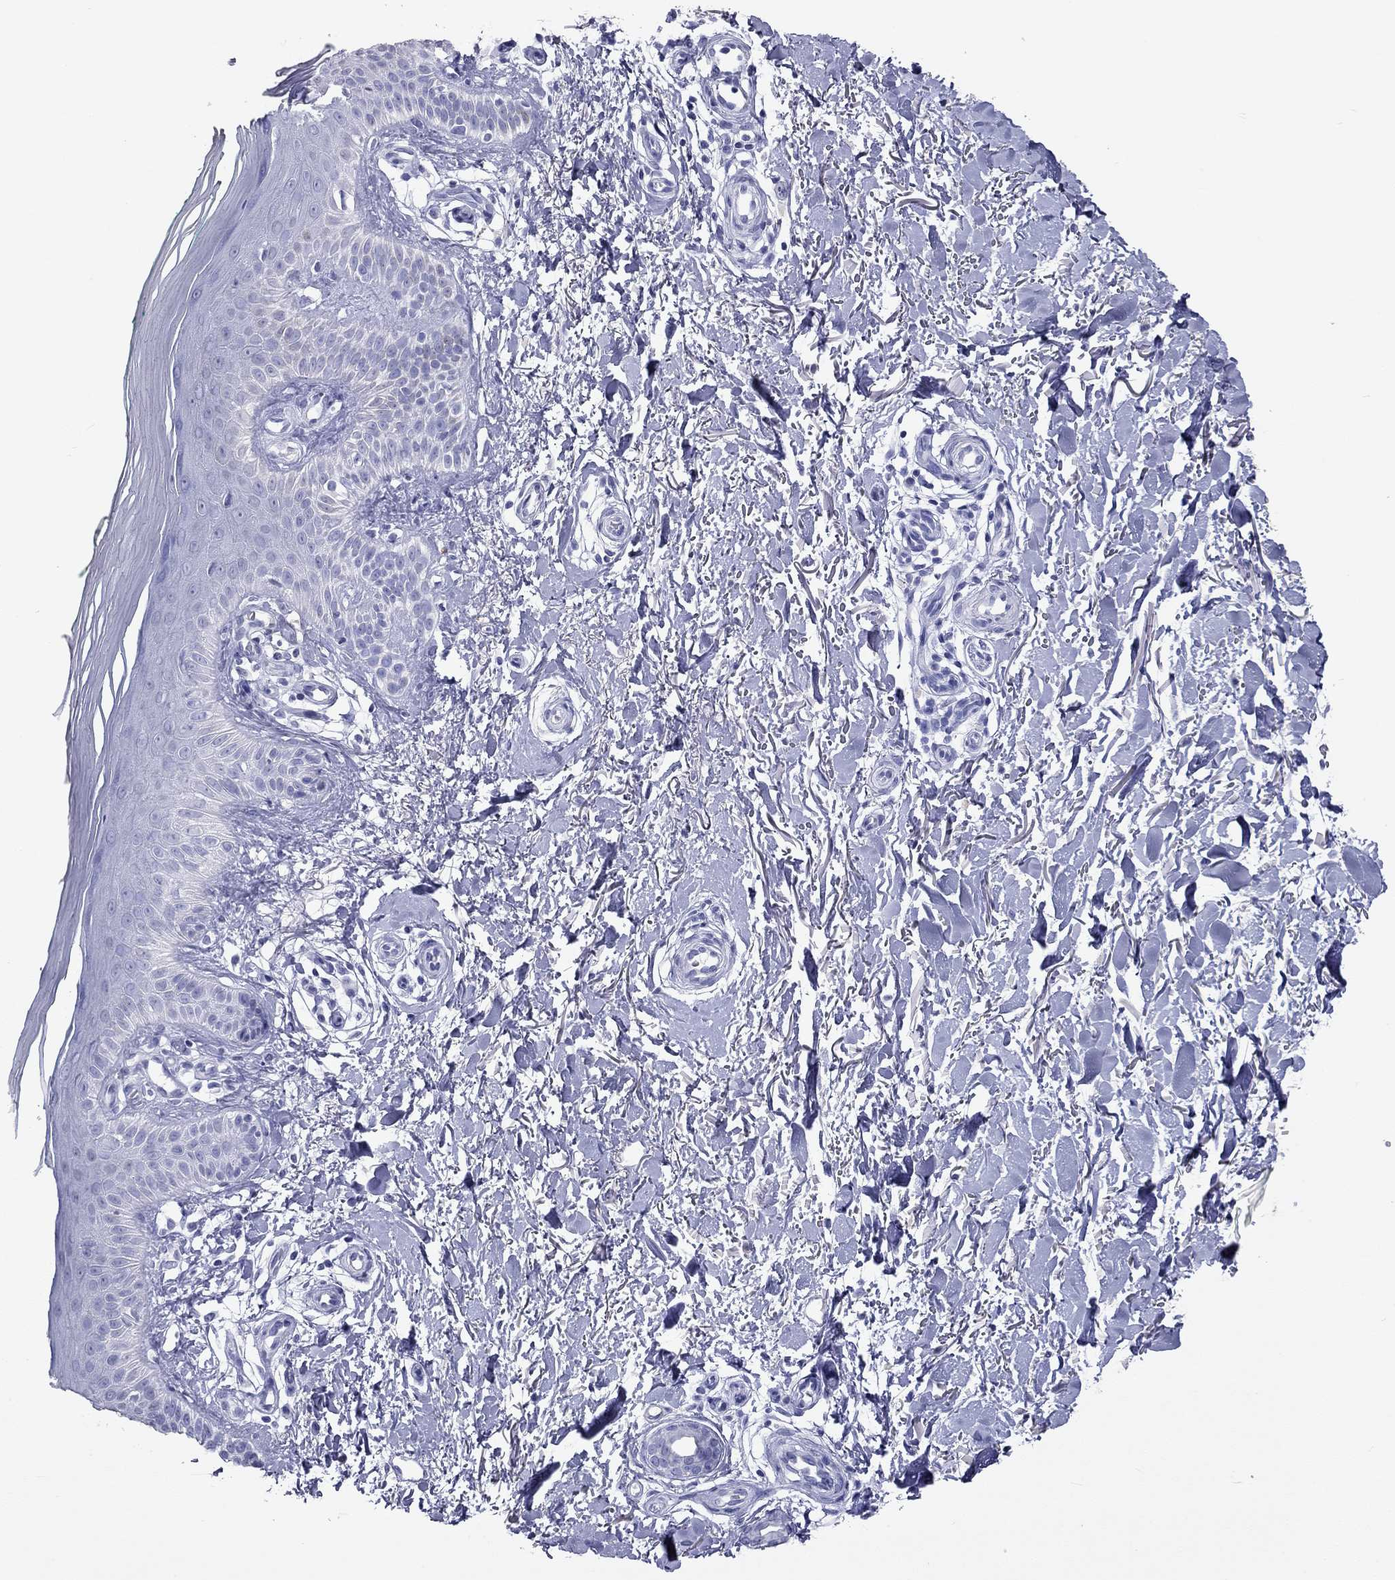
{"staining": {"intensity": "negative", "quantity": "none", "location": "none"}, "tissue": "skin", "cell_type": "Fibroblasts", "image_type": "normal", "snomed": [{"axis": "morphology", "description": "Normal tissue, NOS"}, {"axis": "morphology", "description": "Inflammation, NOS"}, {"axis": "morphology", "description": "Fibrosis, NOS"}, {"axis": "topography", "description": "Skin"}], "caption": "Immunohistochemistry (IHC) image of unremarkable human skin stained for a protein (brown), which shows no expression in fibroblasts.", "gene": "KLRG1", "patient": {"sex": "male", "age": 71}}